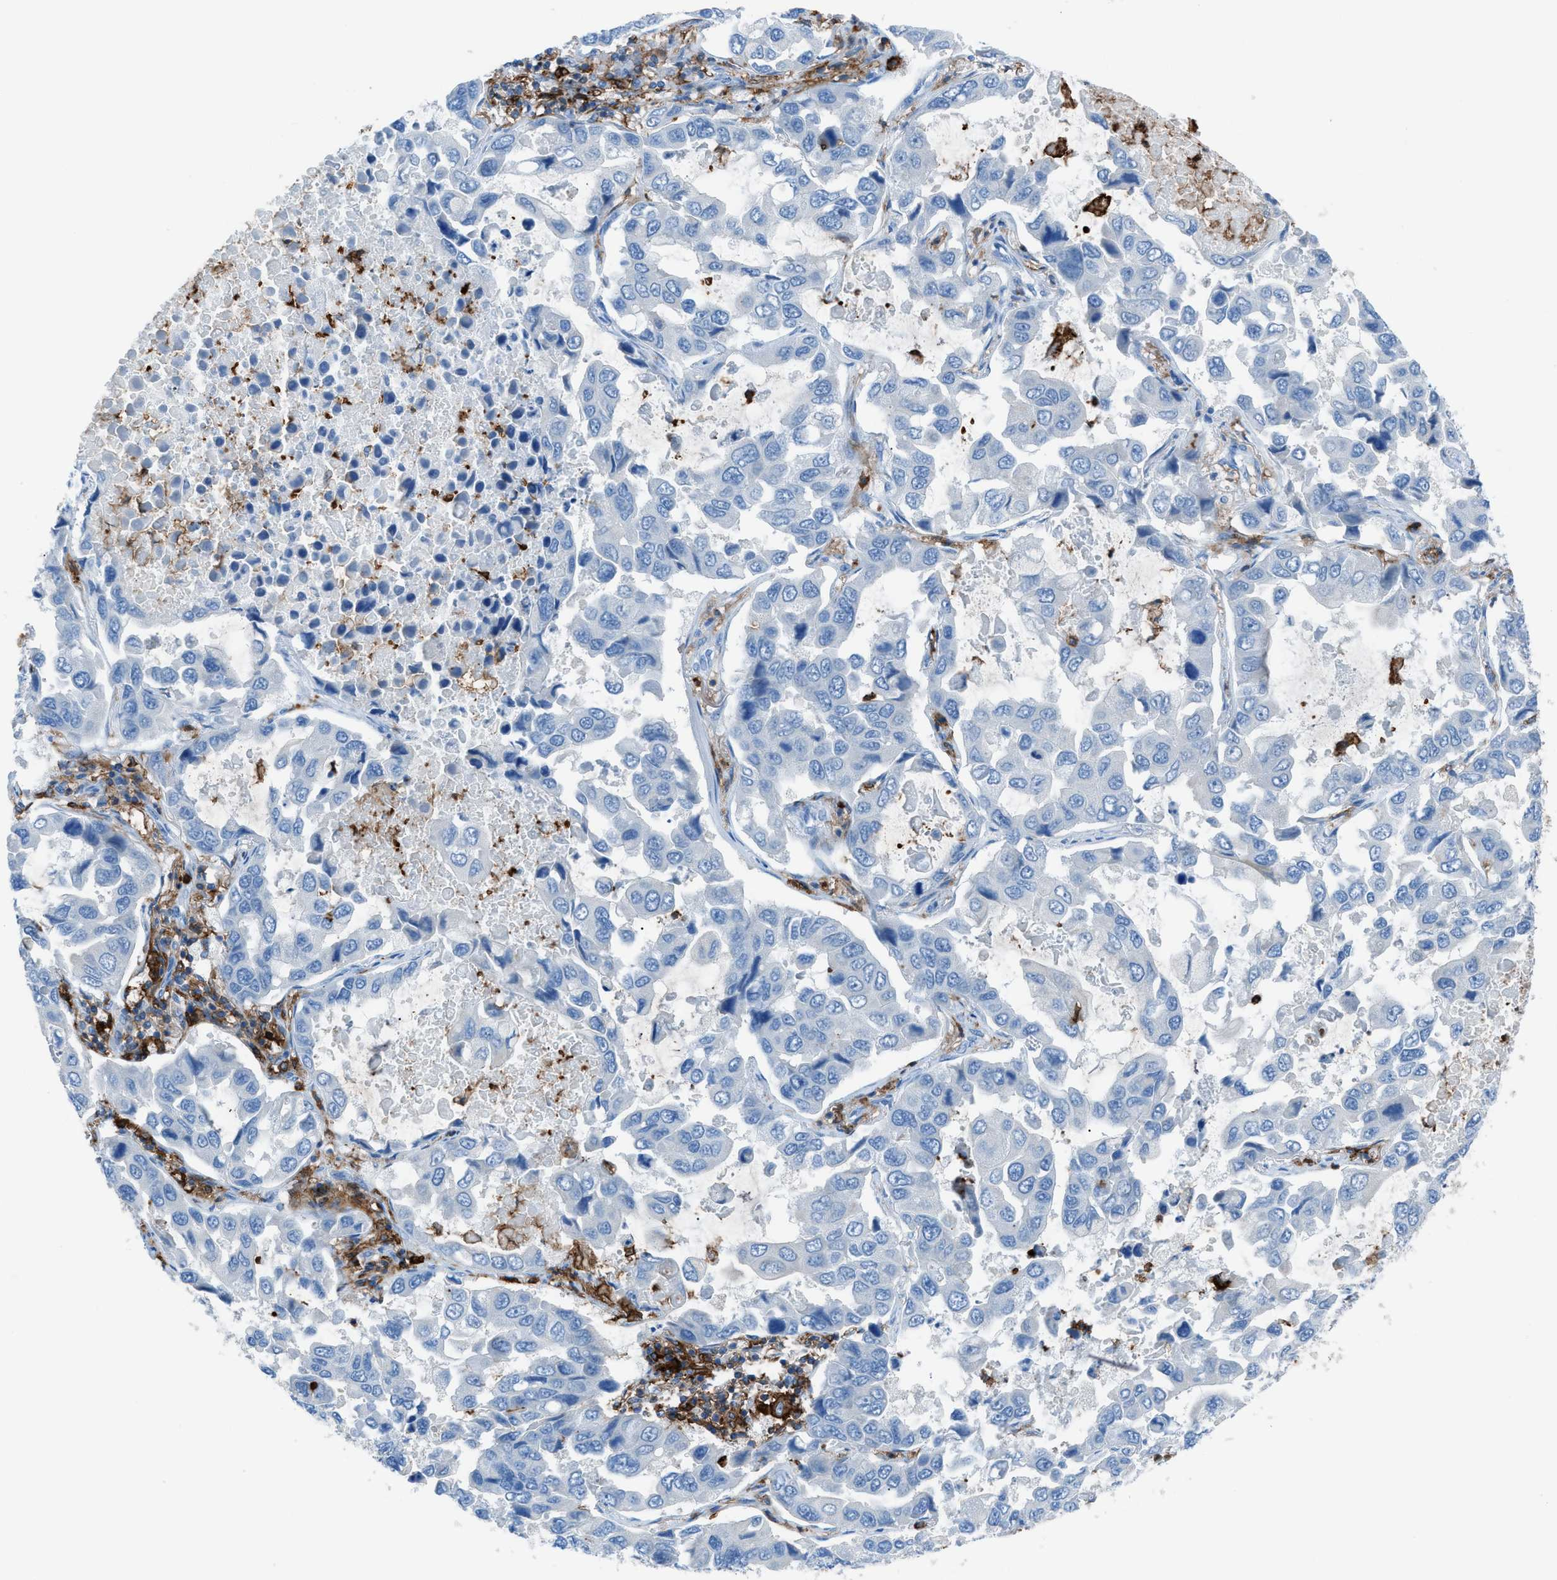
{"staining": {"intensity": "negative", "quantity": "none", "location": "none"}, "tissue": "lung cancer", "cell_type": "Tumor cells", "image_type": "cancer", "snomed": [{"axis": "morphology", "description": "Adenocarcinoma, NOS"}, {"axis": "topography", "description": "Lung"}], "caption": "The photomicrograph shows no staining of tumor cells in lung cancer (adenocarcinoma).", "gene": "ITGB2", "patient": {"sex": "male", "age": 64}}